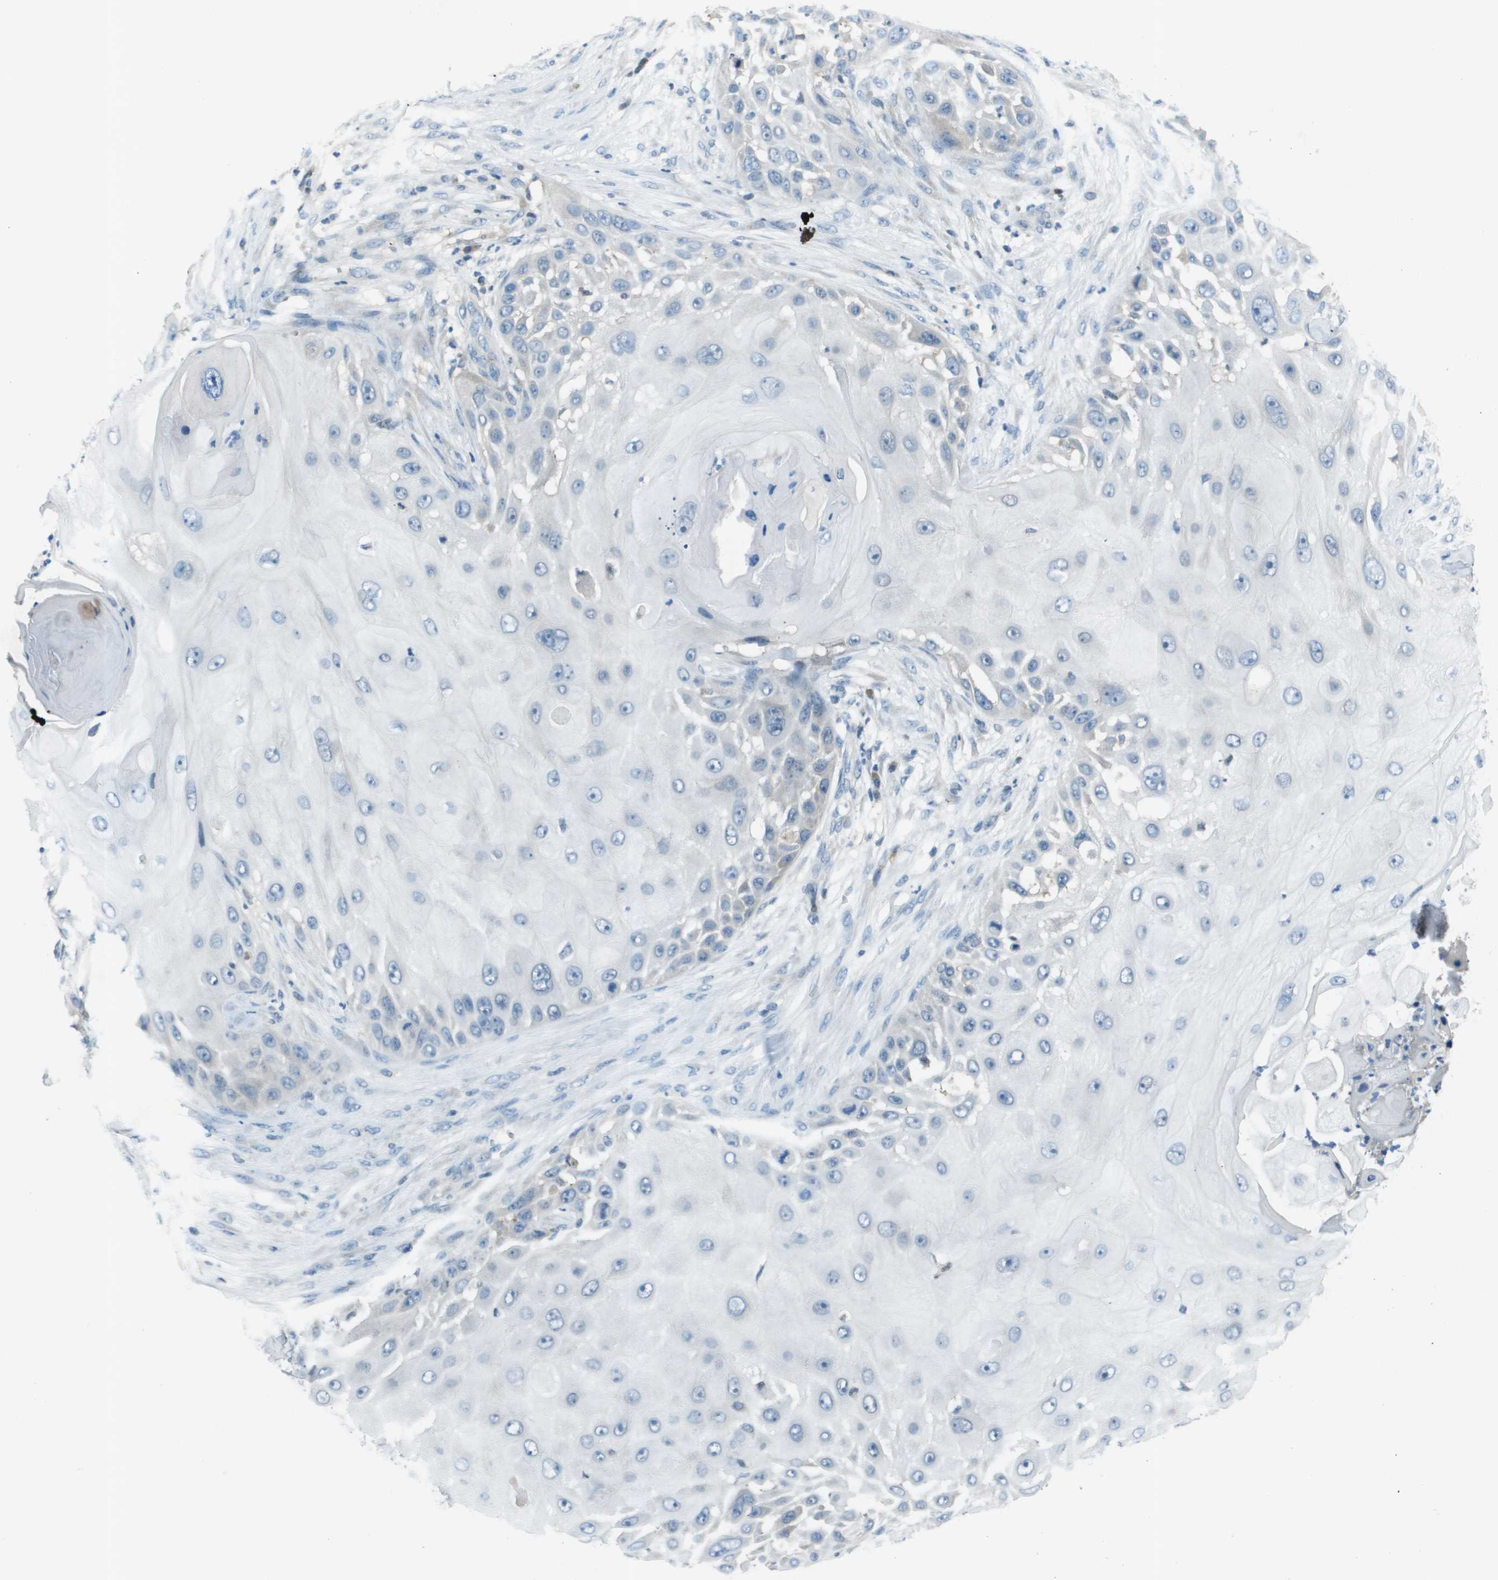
{"staining": {"intensity": "negative", "quantity": "none", "location": "none"}, "tissue": "skin cancer", "cell_type": "Tumor cells", "image_type": "cancer", "snomed": [{"axis": "morphology", "description": "Squamous cell carcinoma, NOS"}, {"axis": "topography", "description": "Skin"}], "caption": "The immunohistochemistry photomicrograph has no significant positivity in tumor cells of skin cancer tissue.", "gene": "CAMK4", "patient": {"sex": "female", "age": 44}}